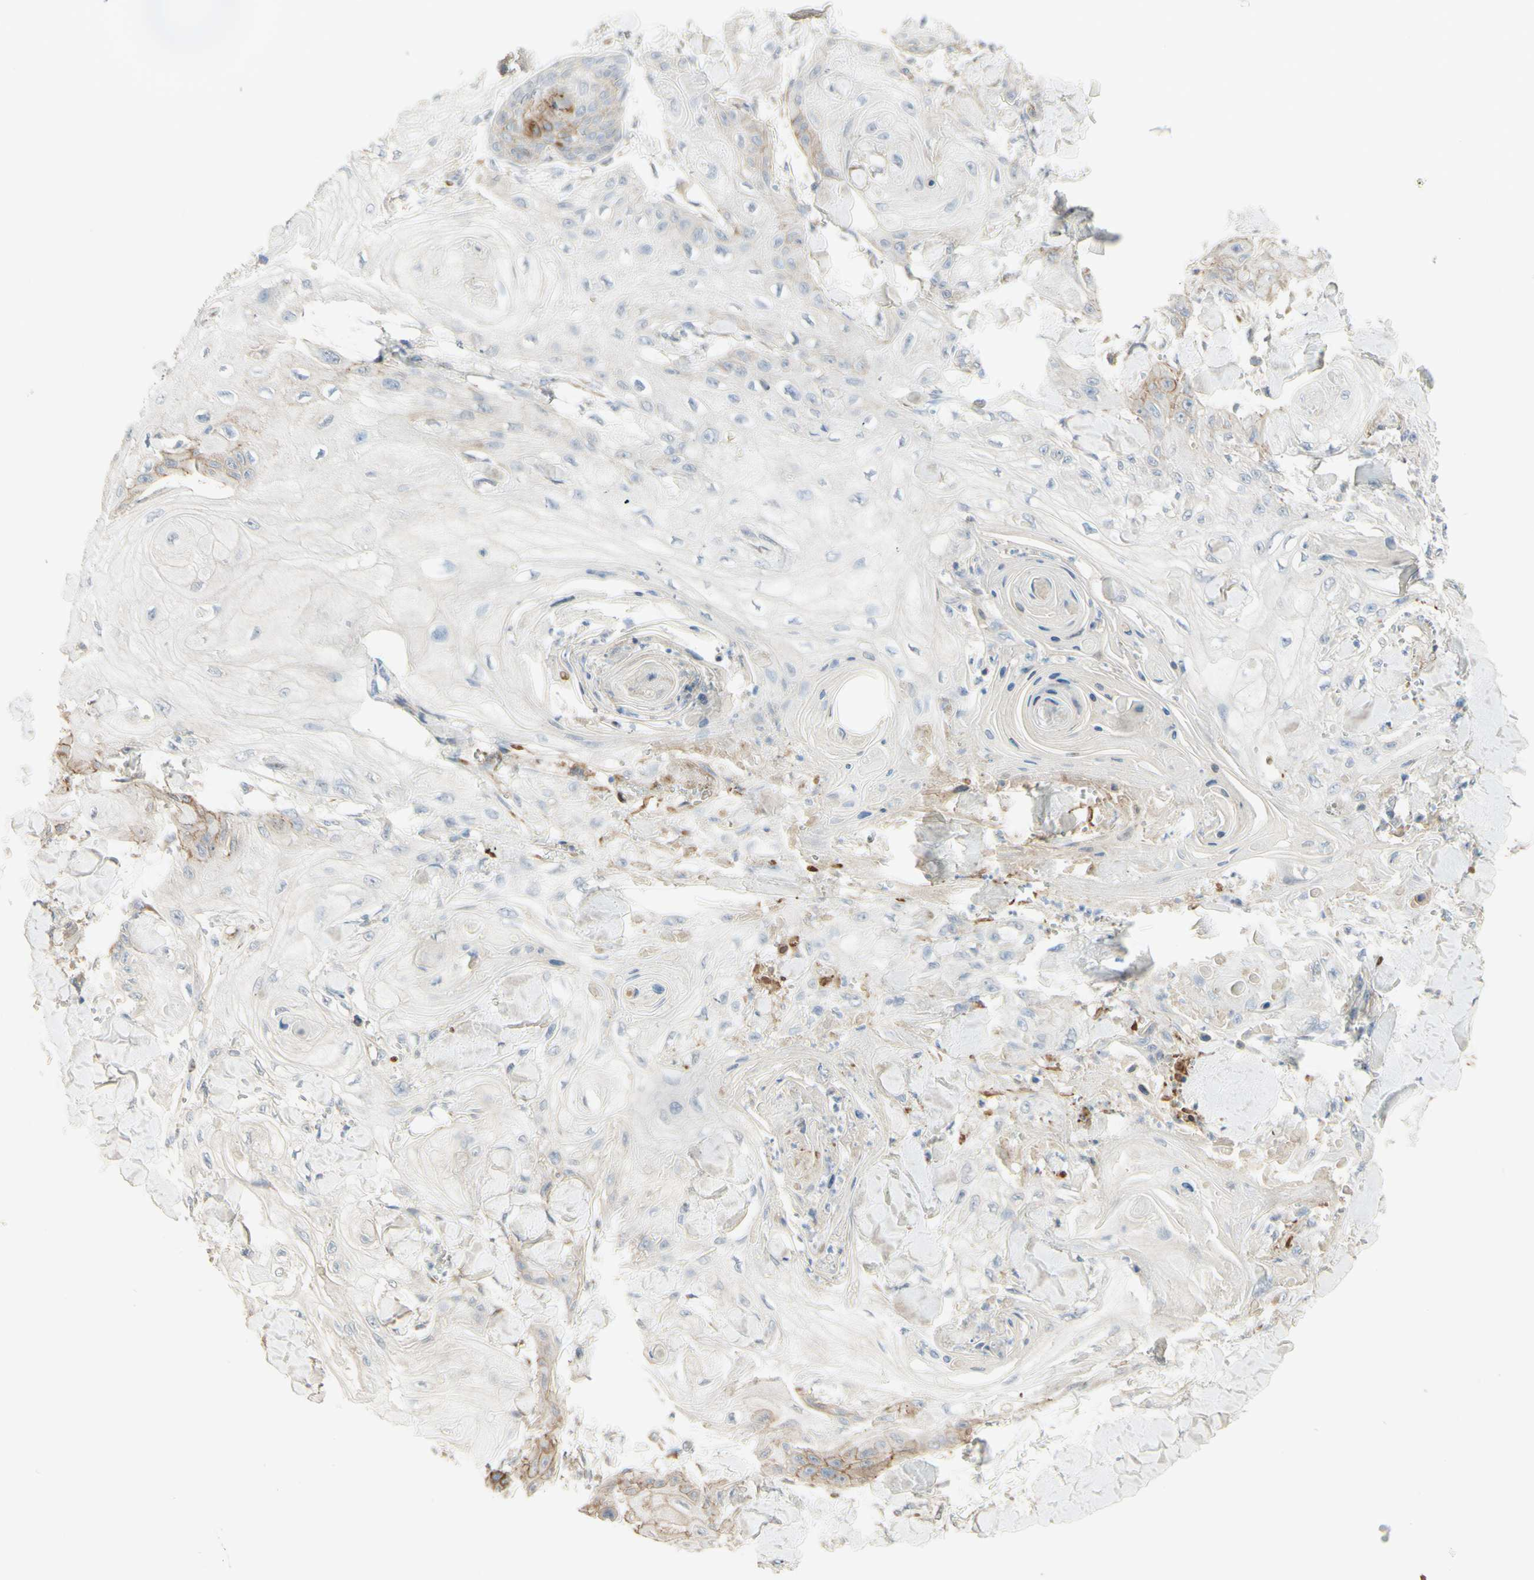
{"staining": {"intensity": "moderate", "quantity": "<25%", "location": "cytoplasmic/membranous"}, "tissue": "skin cancer", "cell_type": "Tumor cells", "image_type": "cancer", "snomed": [{"axis": "morphology", "description": "Squamous cell carcinoma, NOS"}, {"axis": "topography", "description": "Skin"}], "caption": "An IHC image of tumor tissue is shown. Protein staining in brown labels moderate cytoplasmic/membranous positivity in skin squamous cell carcinoma within tumor cells. The protein is stained brown, and the nuclei are stained in blue (DAB IHC with brightfield microscopy, high magnification).", "gene": "RNF149", "patient": {"sex": "male", "age": 74}}